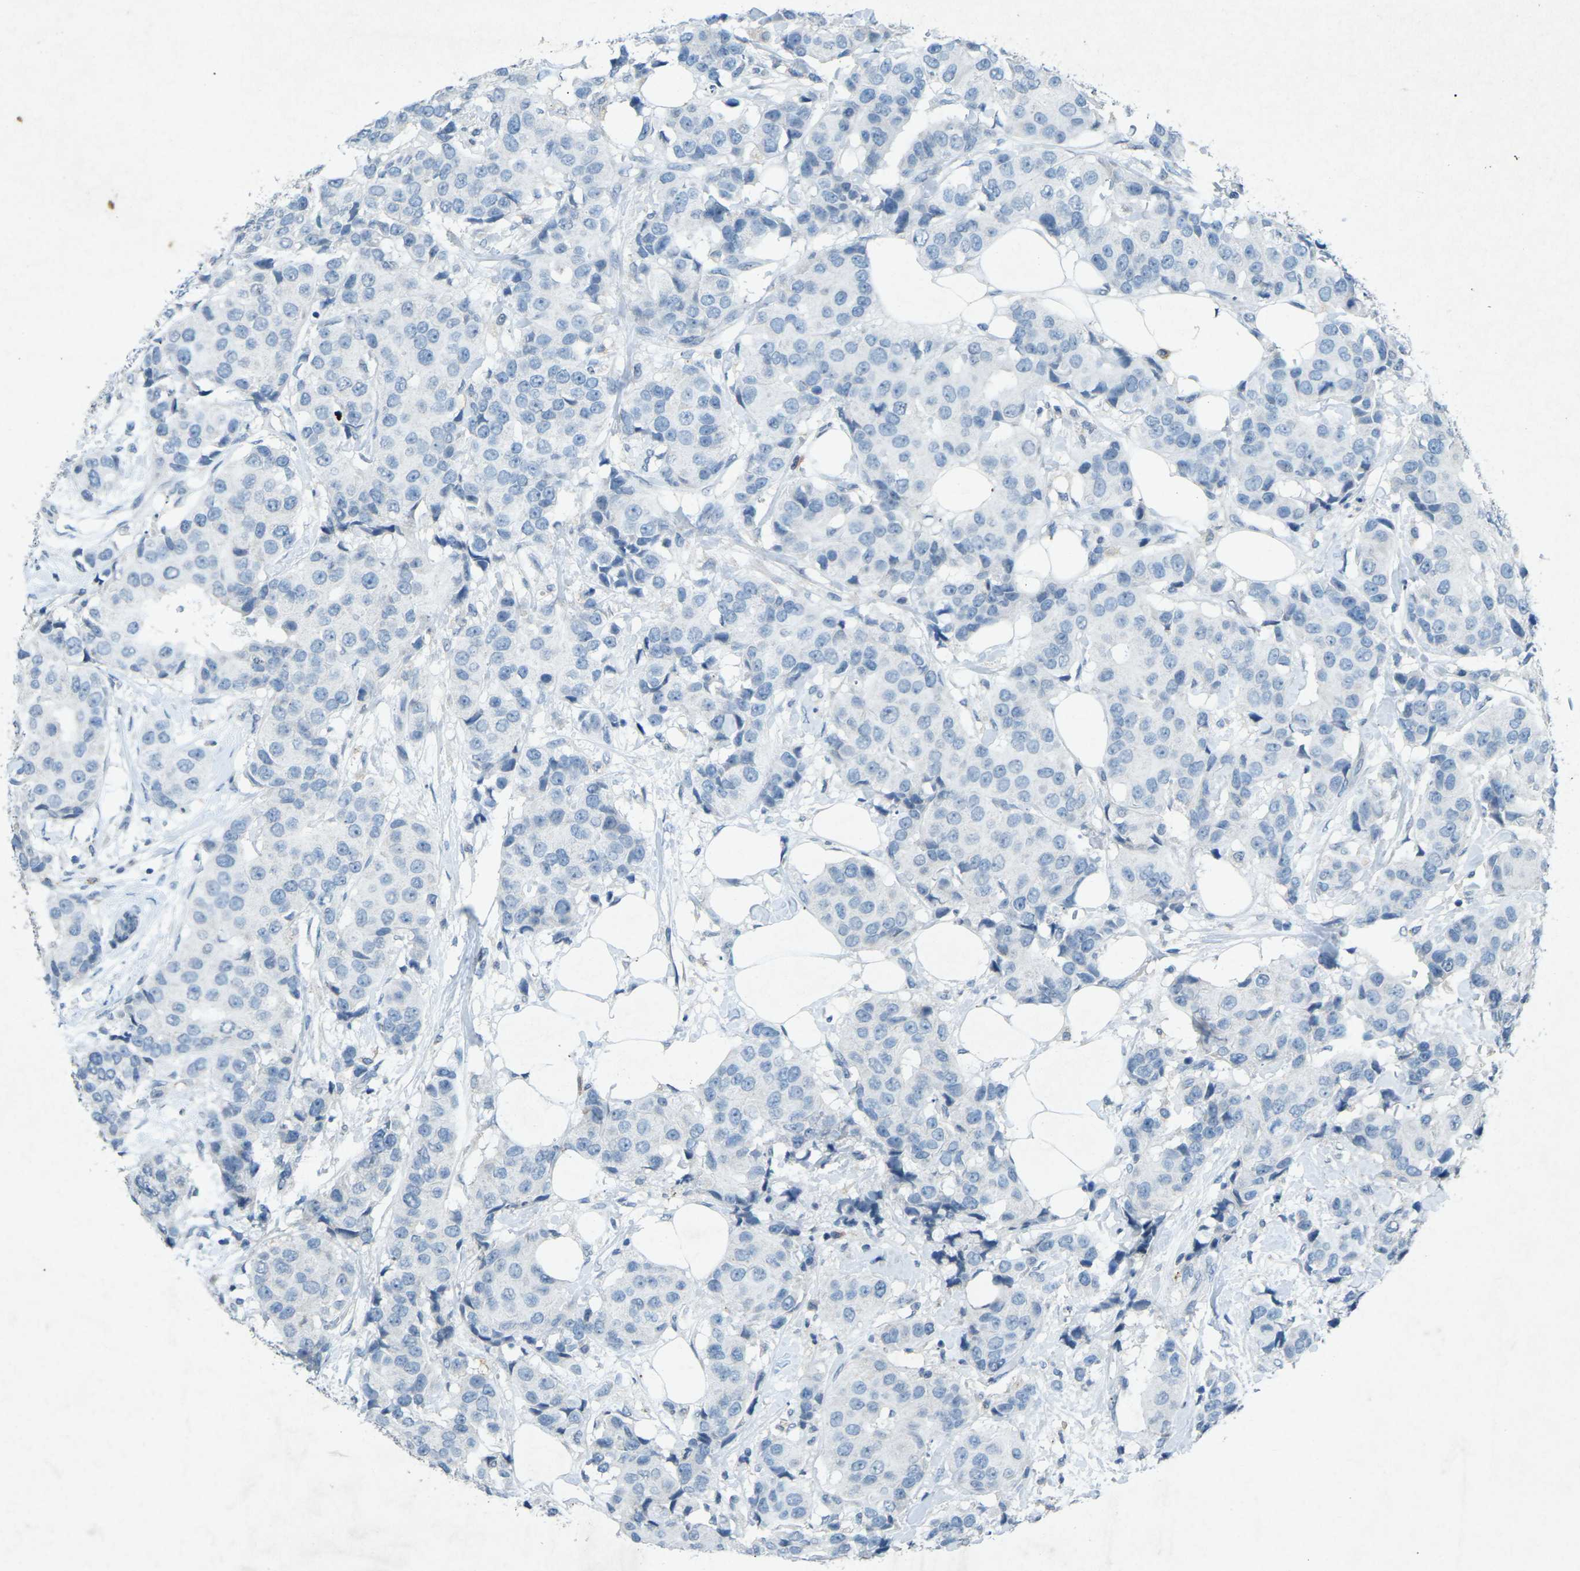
{"staining": {"intensity": "negative", "quantity": "none", "location": "none"}, "tissue": "breast cancer", "cell_type": "Tumor cells", "image_type": "cancer", "snomed": [{"axis": "morphology", "description": "Normal tissue, NOS"}, {"axis": "morphology", "description": "Duct carcinoma"}, {"axis": "topography", "description": "Breast"}], "caption": "DAB immunohistochemical staining of human intraductal carcinoma (breast) demonstrates no significant positivity in tumor cells.", "gene": "A1BG", "patient": {"sex": "female", "age": 39}}